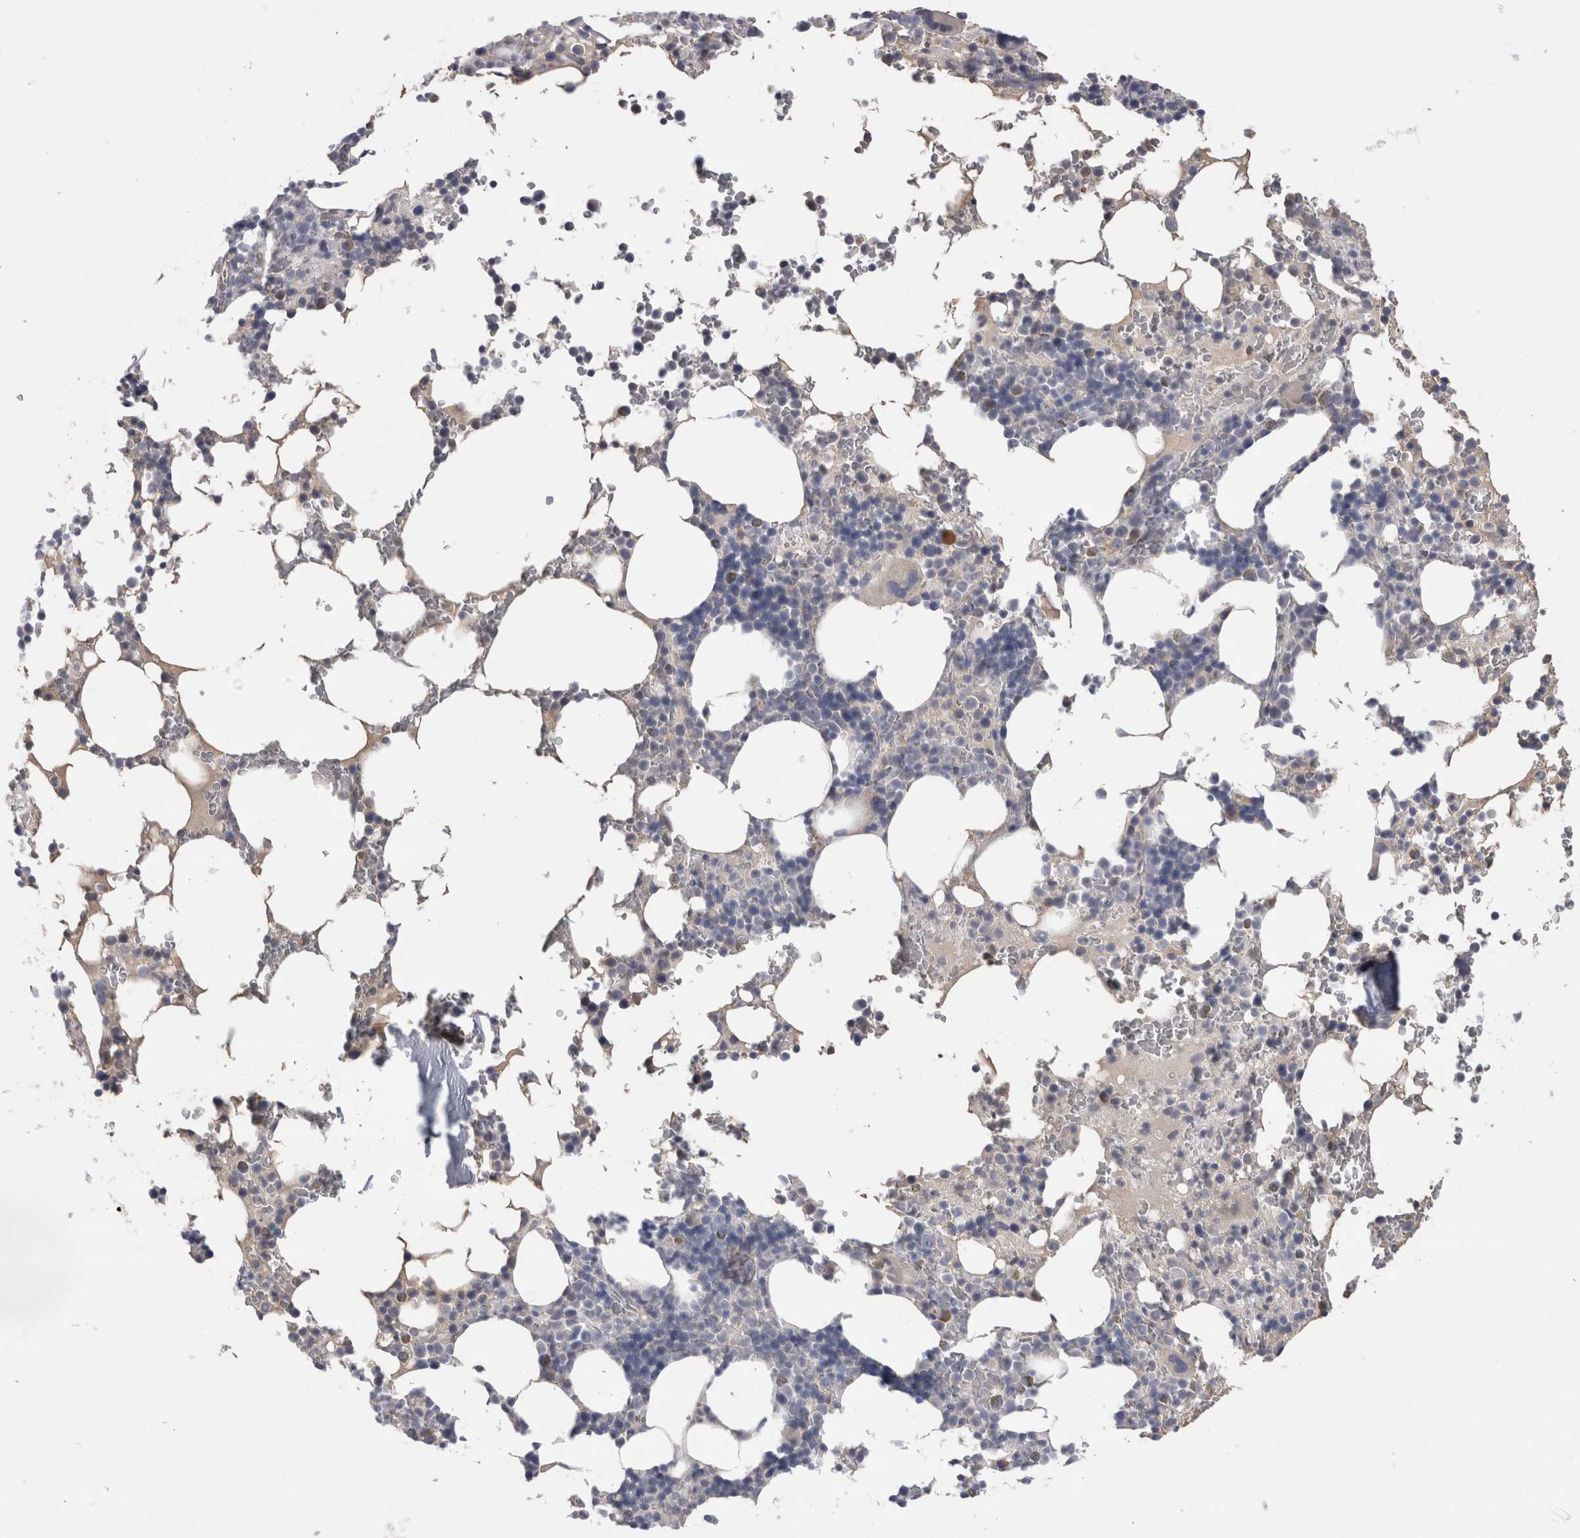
{"staining": {"intensity": "negative", "quantity": "none", "location": "none"}, "tissue": "bone marrow", "cell_type": "Hematopoietic cells", "image_type": "normal", "snomed": [{"axis": "morphology", "description": "Normal tissue, NOS"}, {"axis": "topography", "description": "Bone marrow"}], "caption": "This is an immunohistochemistry micrograph of normal bone marrow. There is no staining in hematopoietic cells.", "gene": "REG1A", "patient": {"sex": "male", "age": 58}}